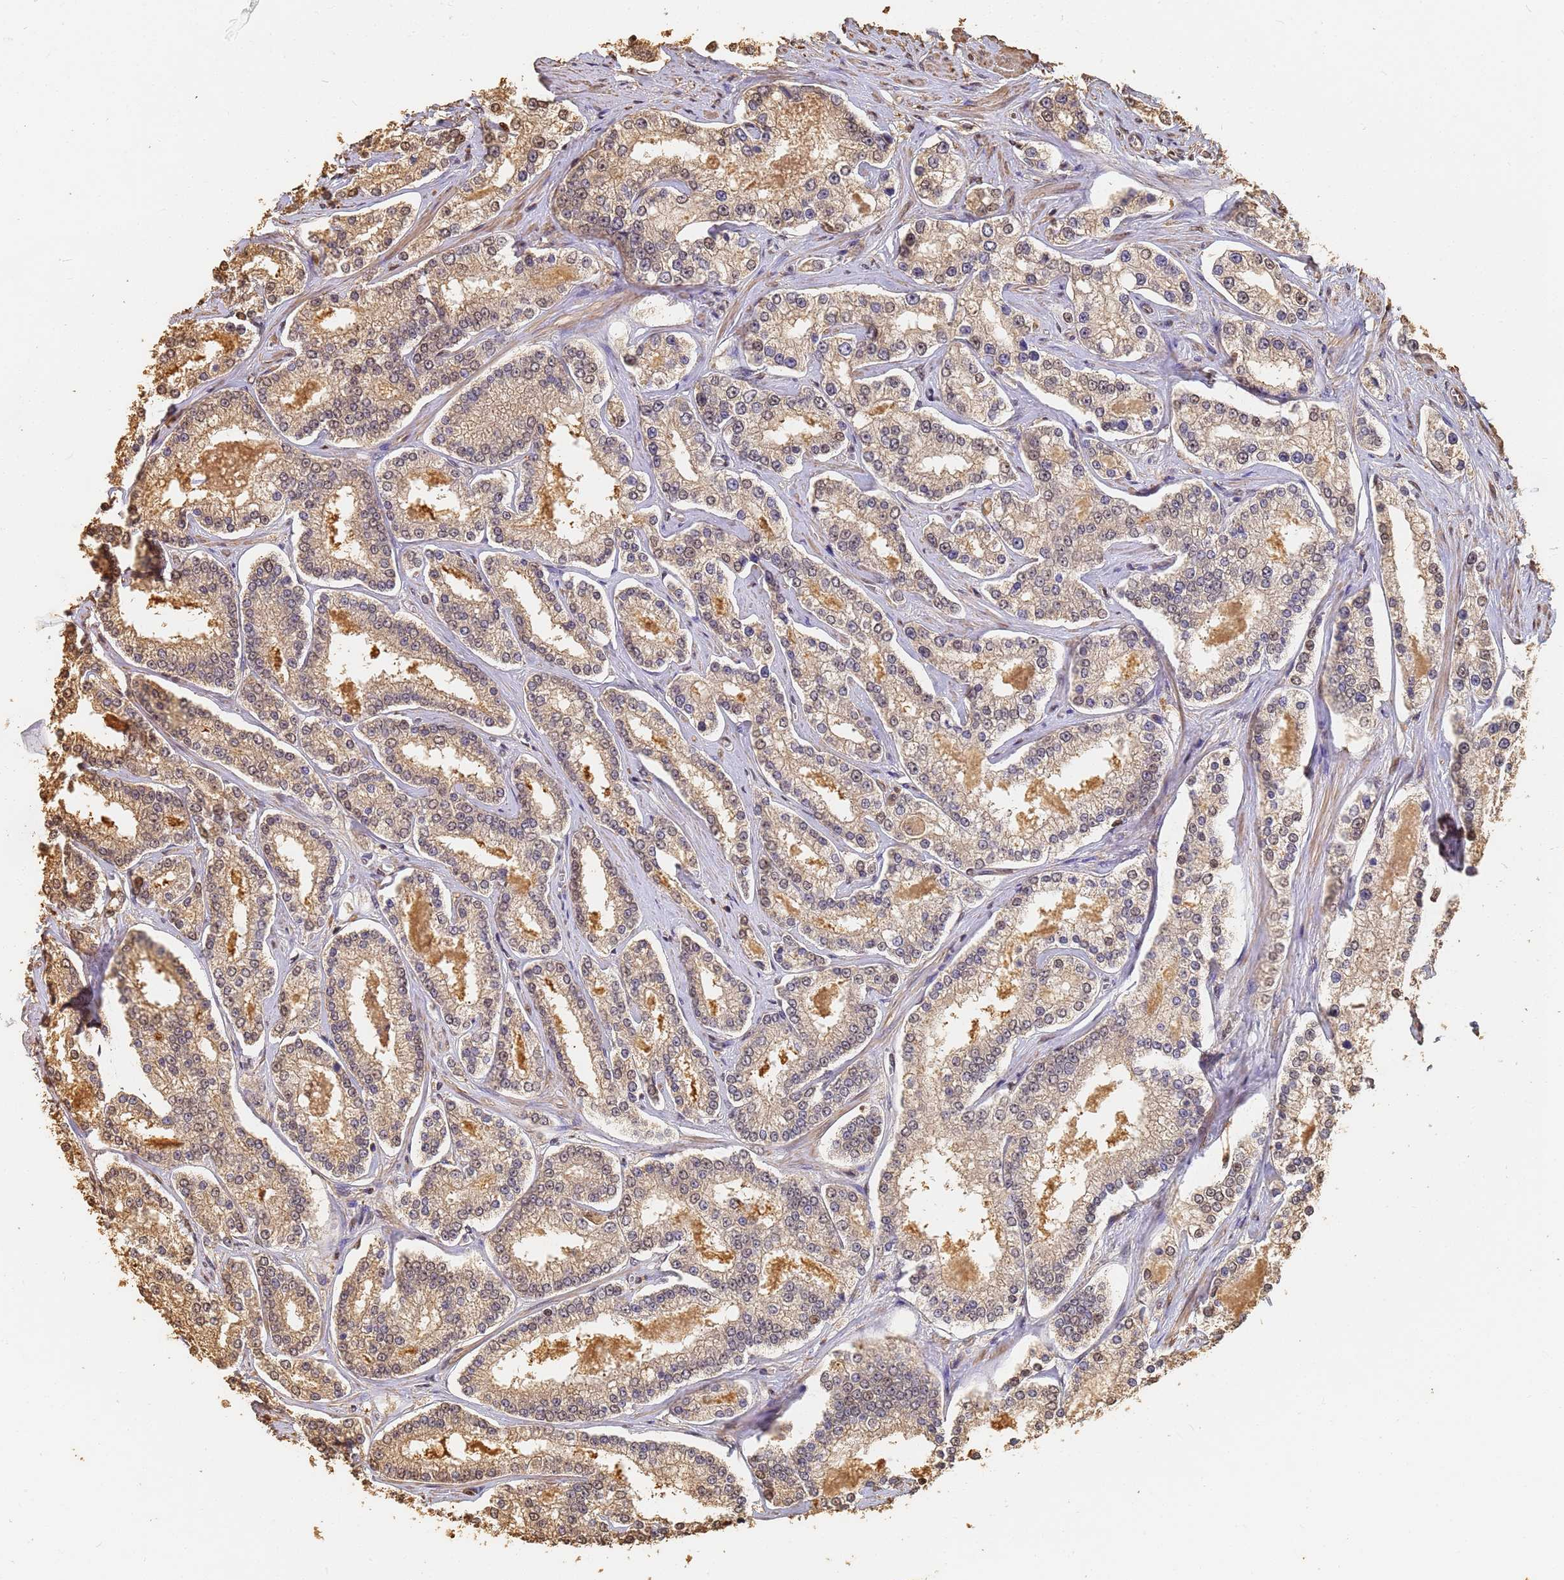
{"staining": {"intensity": "weak", "quantity": "25%-75%", "location": "cytoplasmic/membranous,nuclear"}, "tissue": "prostate cancer", "cell_type": "Tumor cells", "image_type": "cancer", "snomed": [{"axis": "morphology", "description": "Normal tissue, NOS"}, {"axis": "morphology", "description": "Adenocarcinoma, High grade"}, {"axis": "topography", "description": "Prostate"}], "caption": "High-grade adenocarcinoma (prostate) stained for a protein reveals weak cytoplasmic/membranous and nuclear positivity in tumor cells.", "gene": "JAK2", "patient": {"sex": "male", "age": 83}}